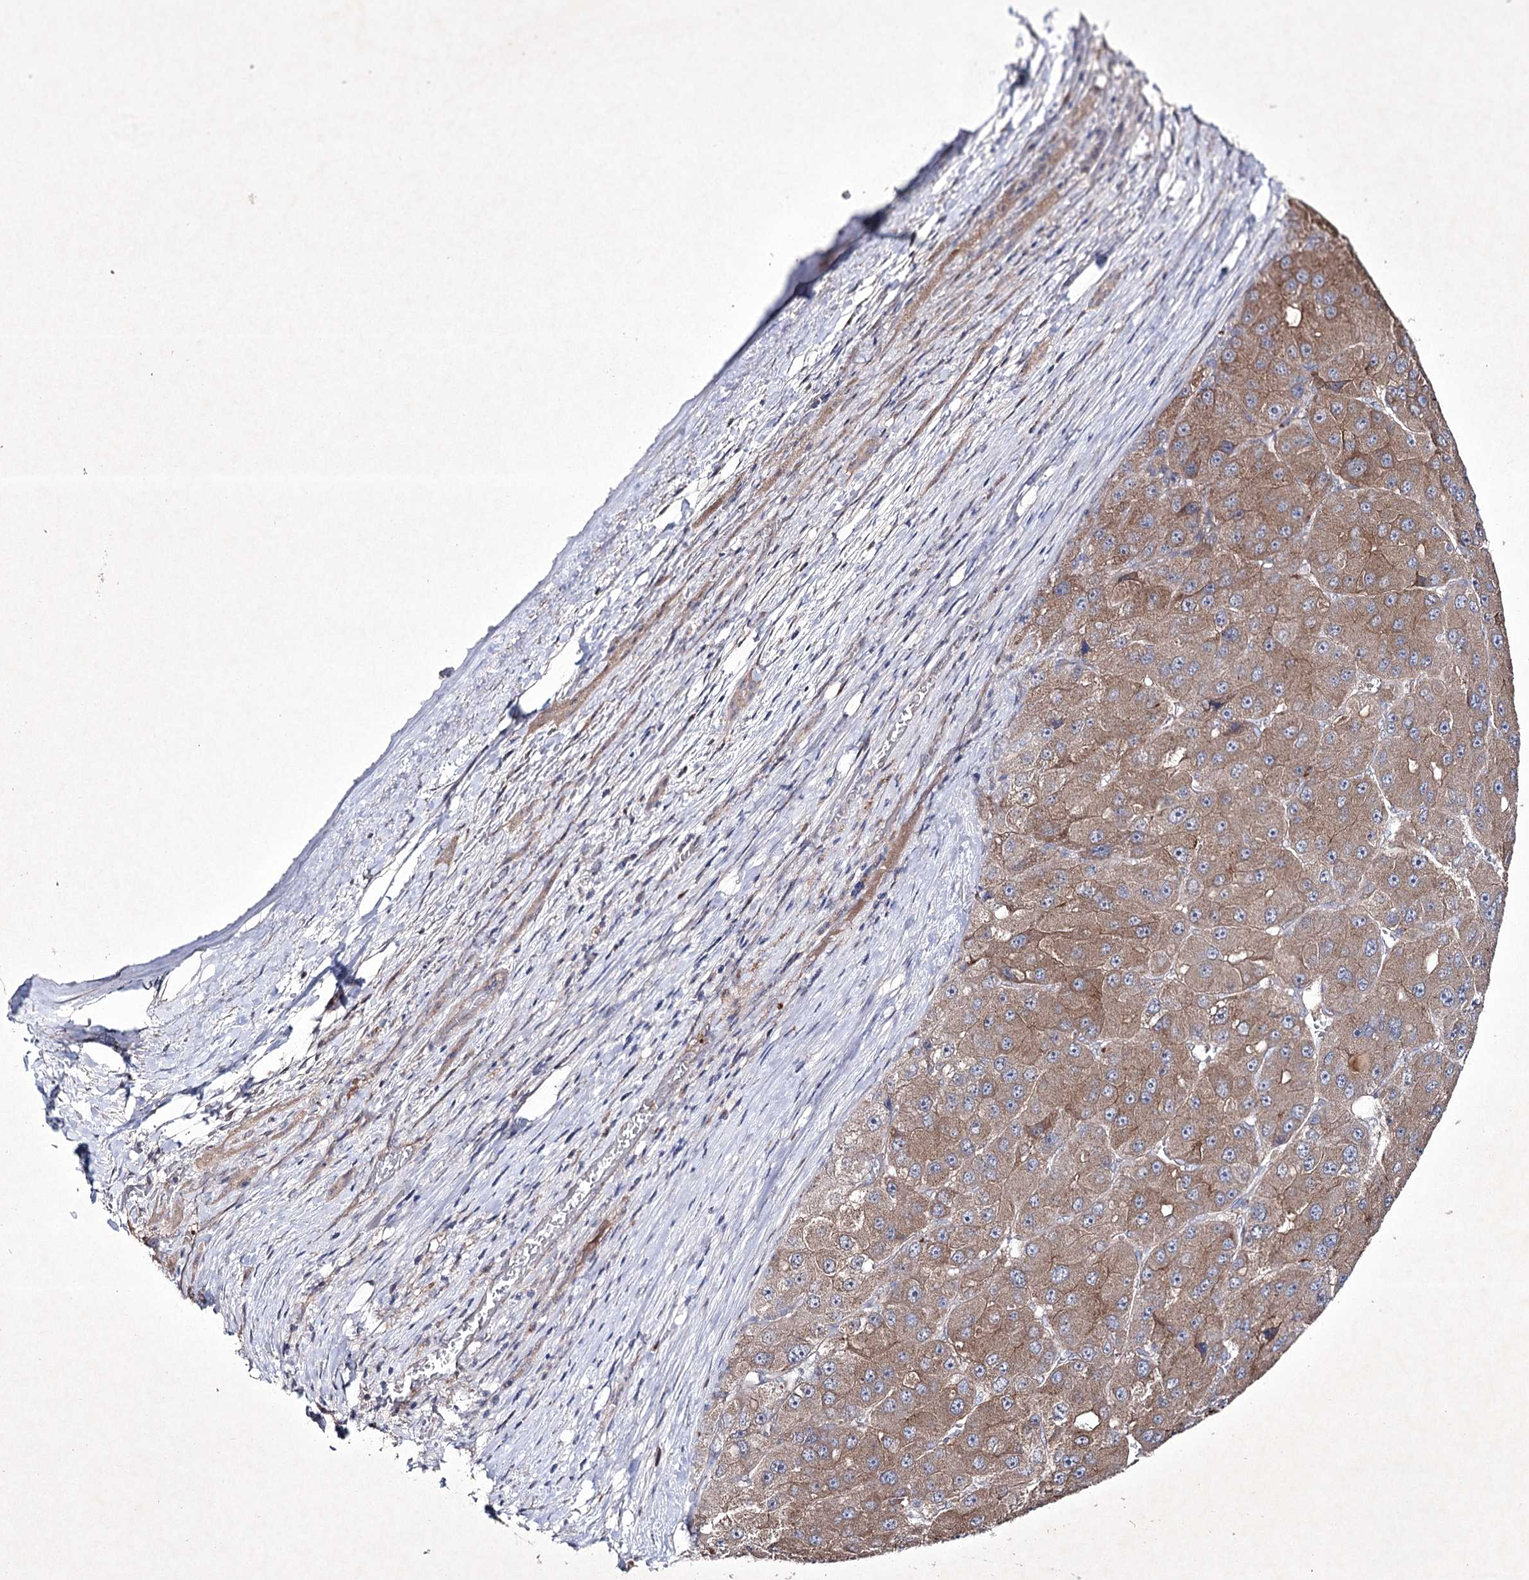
{"staining": {"intensity": "moderate", "quantity": ">75%", "location": "cytoplasmic/membranous"}, "tissue": "liver cancer", "cell_type": "Tumor cells", "image_type": "cancer", "snomed": [{"axis": "morphology", "description": "Carcinoma, Hepatocellular, NOS"}, {"axis": "topography", "description": "Liver"}], "caption": "A brown stain labels moderate cytoplasmic/membranous staining of a protein in hepatocellular carcinoma (liver) tumor cells.", "gene": "SEMA4G", "patient": {"sex": "female", "age": 73}}